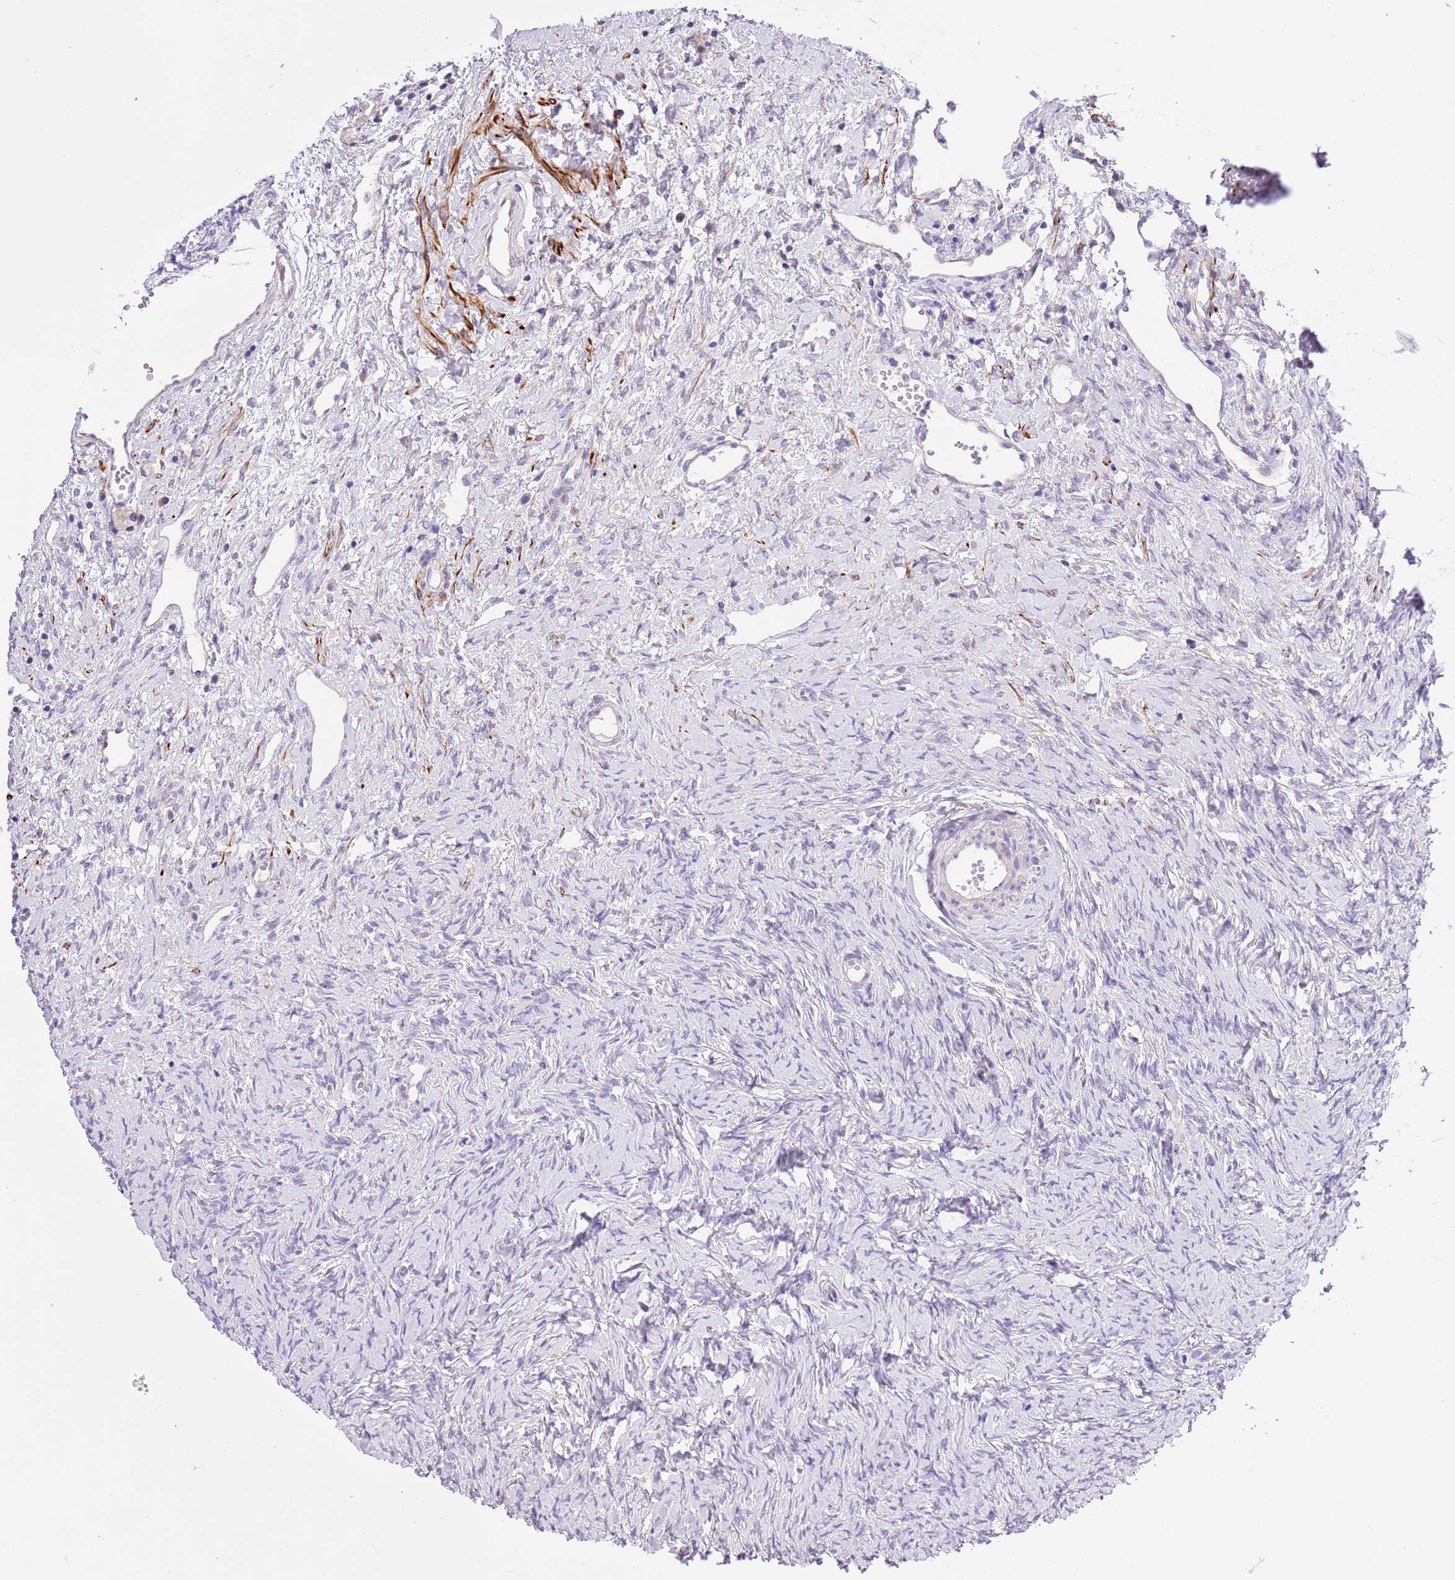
{"staining": {"intensity": "moderate", "quantity": ">75%", "location": "cytoplasmic/membranous"}, "tissue": "ovary", "cell_type": "Follicle cells", "image_type": "normal", "snomed": [{"axis": "morphology", "description": "Normal tissue, NOS"}, {"axis": "topography", "description": "Ovary"}], "caption": "Ovary stained for a protein demonstrates moderate cytoplasmic/membranous positivity in follicle cells. (Stains: DAB in brown, nuclei in blue, Microscopy: brightfield microscopy at high magnification).", "gene": "NET1", "patient": {"sex": "female", "age": 51}}